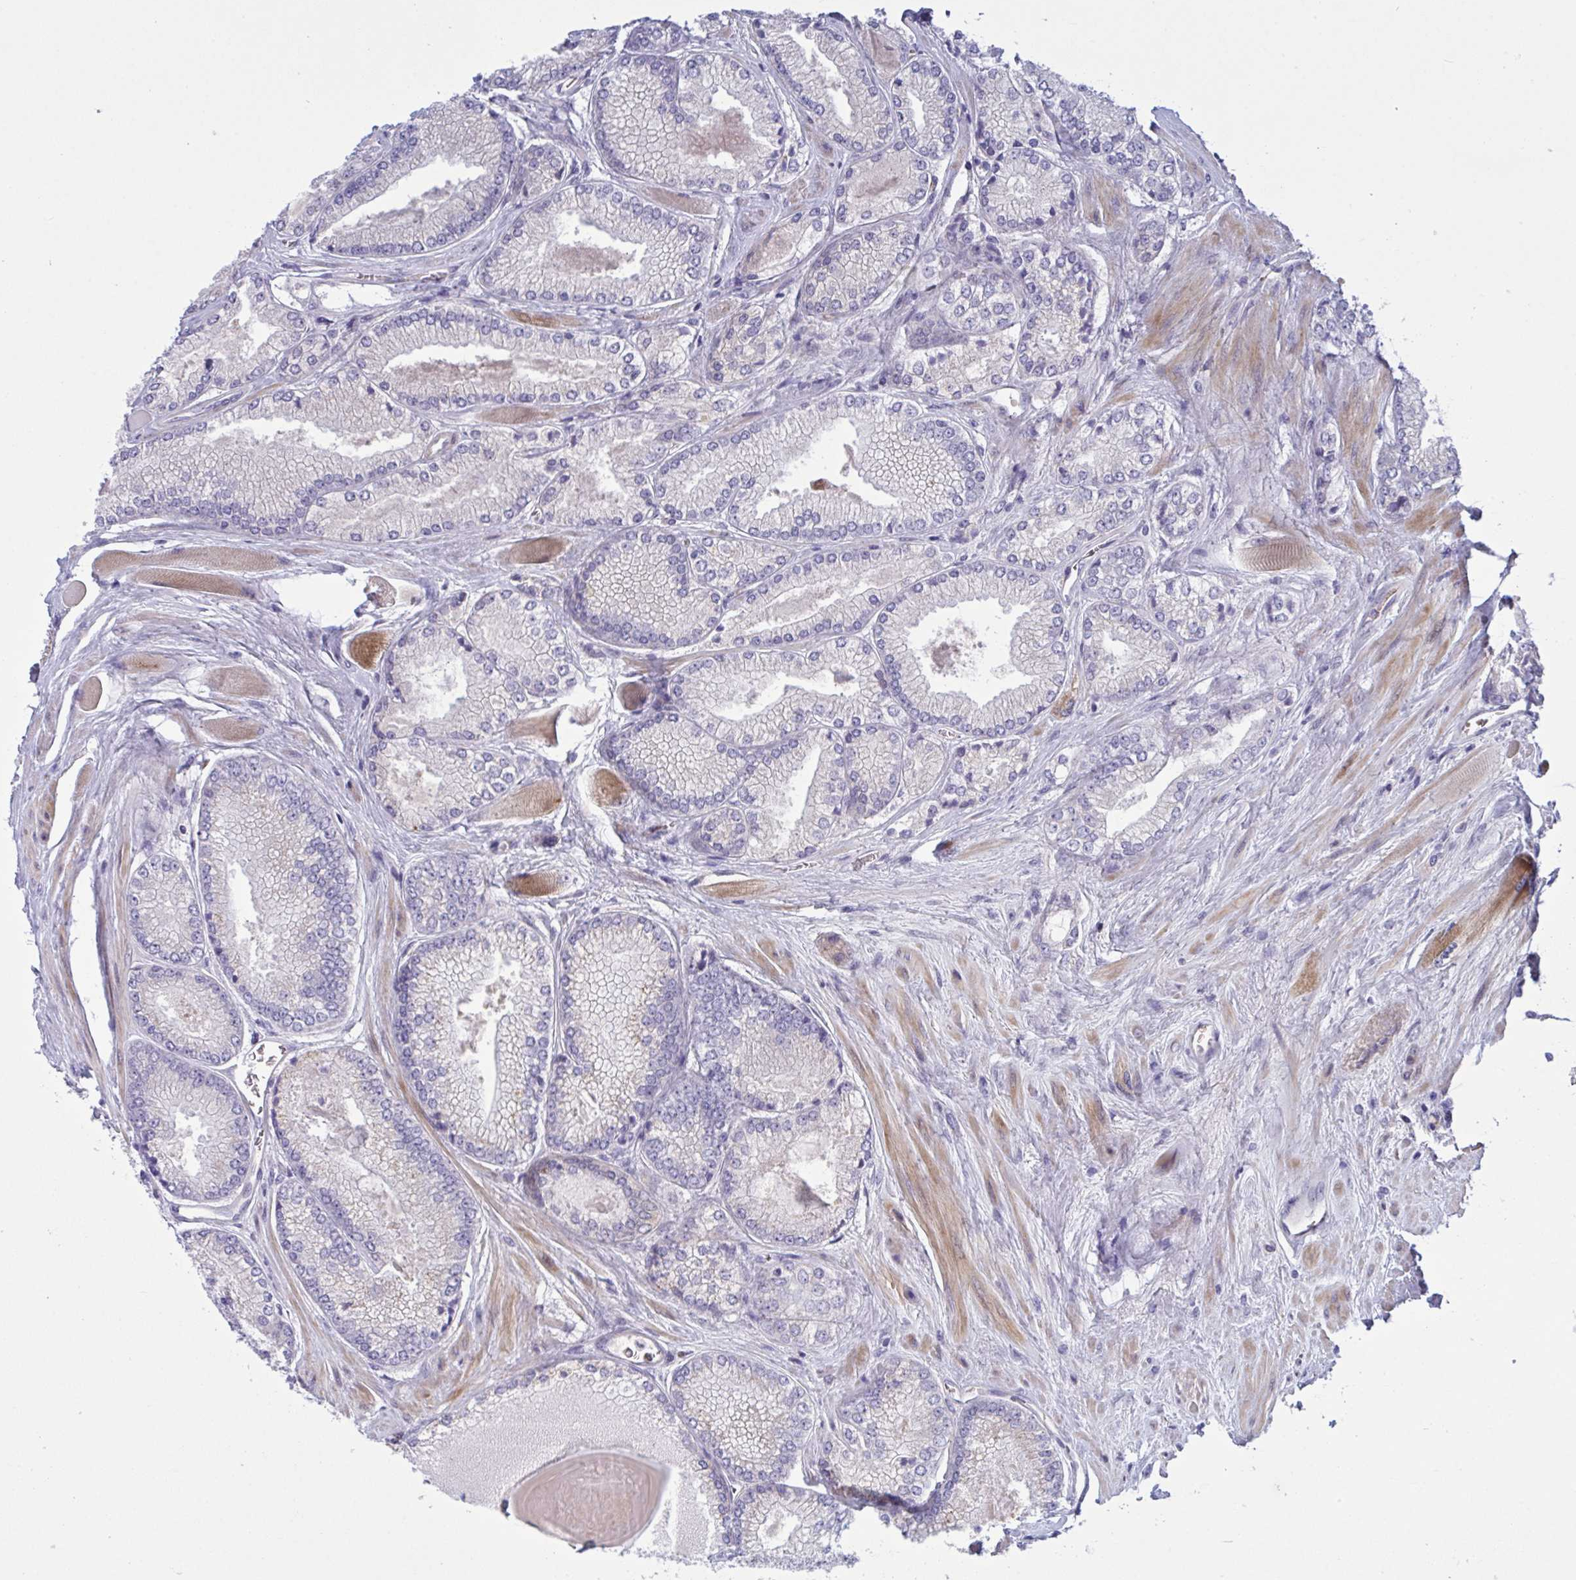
{"staining": {"intensity": "negative", "quantity": "none", "location": "none"}, "tissue": "prostate cancer", "cell_type": "Tumor cells", "image_type": "cancer", "snomed": [{"axis": "morphology", "description": "Adenocarcinoma, Low grade"}, {"axis": "topography", "description": "Prostate"}], "caption": "The photomicrograph exhibits no staining of tumor cells in adenocarcinoma (low-grade) (prostate). The staining is performed using DAB (3,3'-diaminobenzidine) brown chromogen with nuclei counter-stained in using hematoxylin.", "gene": "VWC2", "patient": {"sex": "male", "age": 67}}